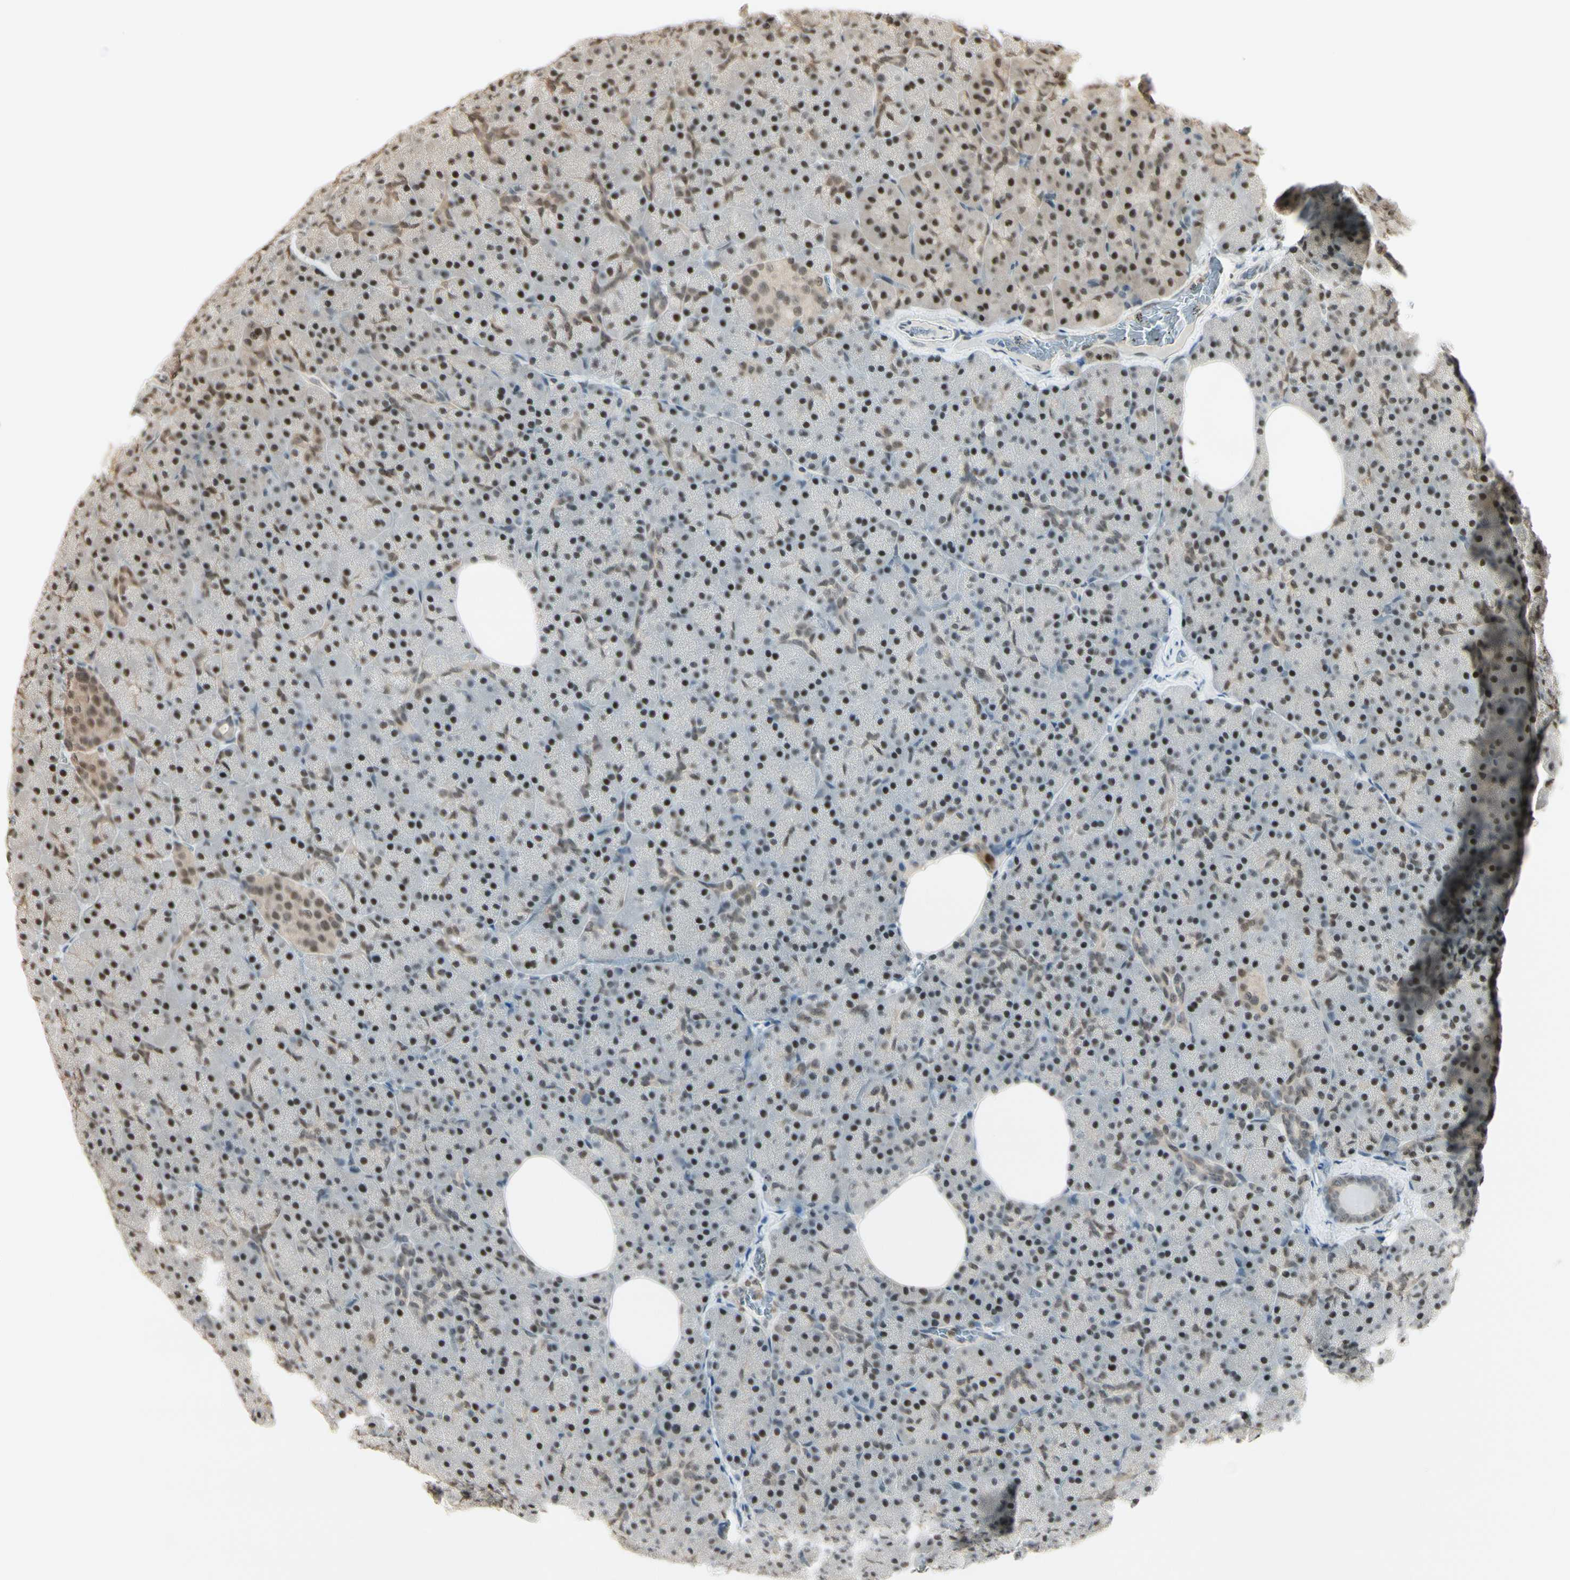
{"staining": {"intensity": "strong", "quantity": ">75%", "location": "nuclear"}, "tissue": "pancreas", "cell_type": "Exocrine glandular cells", "image_type": "normal", "snomed": [{"axis": "morphology", "description": "Normal tissue, NOS"}, {"axis": "topography", "description": "Pancreas"}], "caption": "Protein expression analysis of normal human pancreas reveals strong nuclear expression in about >75% of exocrine glandular cells.", "gene": "HSF1", "patient": {"sex": "female", "age": 35}}